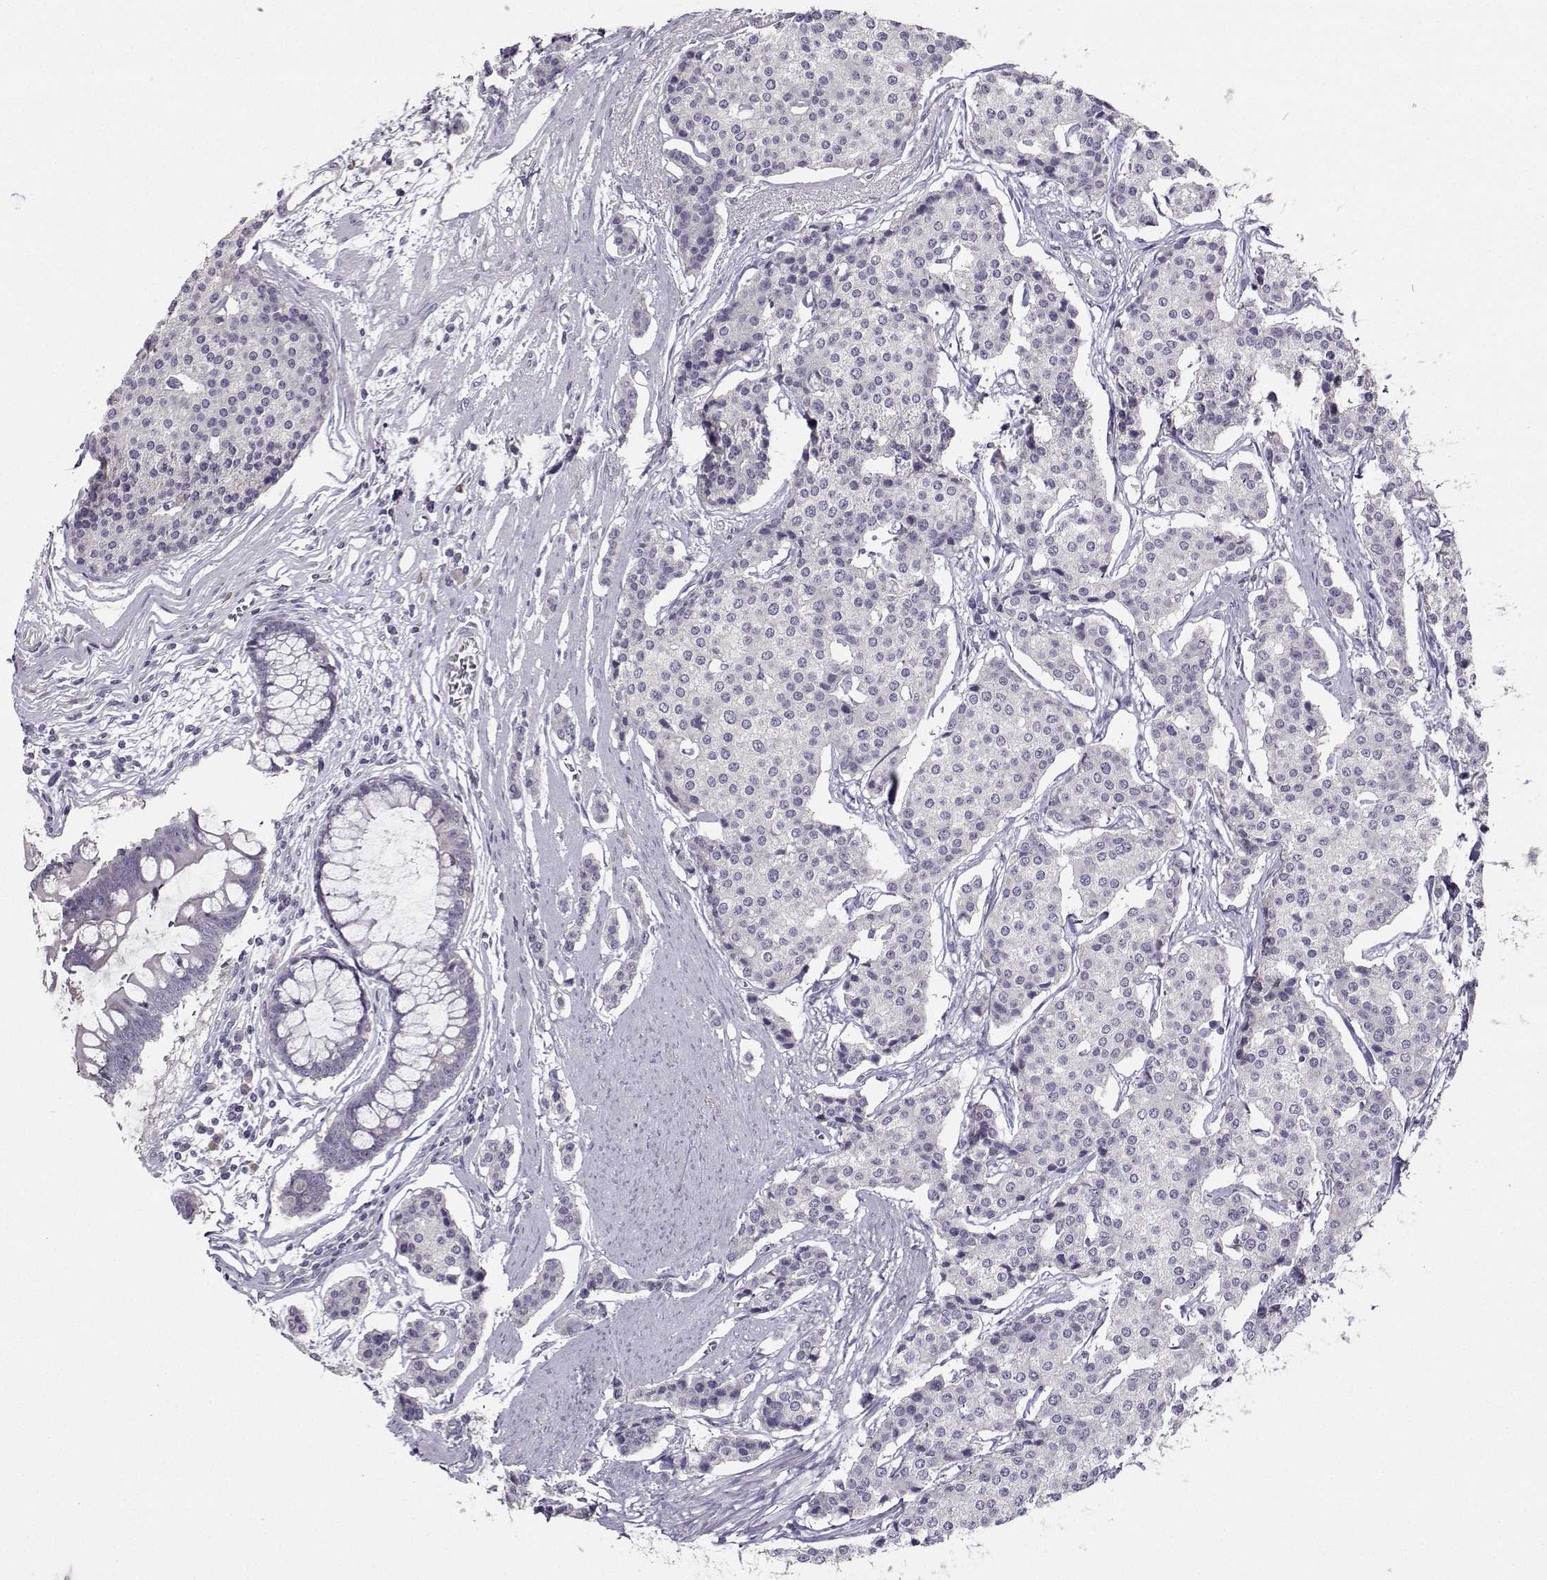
{"staining": {"intensity": "negative", "quantity": "none", "location": "none"}, "tissue": "carcinoid", "cell_type": "Tumor cells", "image_type": "cancer", "snomed": [{"axis": "morphology", "description": "Carcinoid, malignant, NOS"}, {"axis": "topography", "description": "Small intestine"}], "caption": "This is an IHC micrograph of malignant carcinoid. There is no expression in tumor cells.", "gene": "DDX20", "patient": {"sex": "female", "age": 65}}